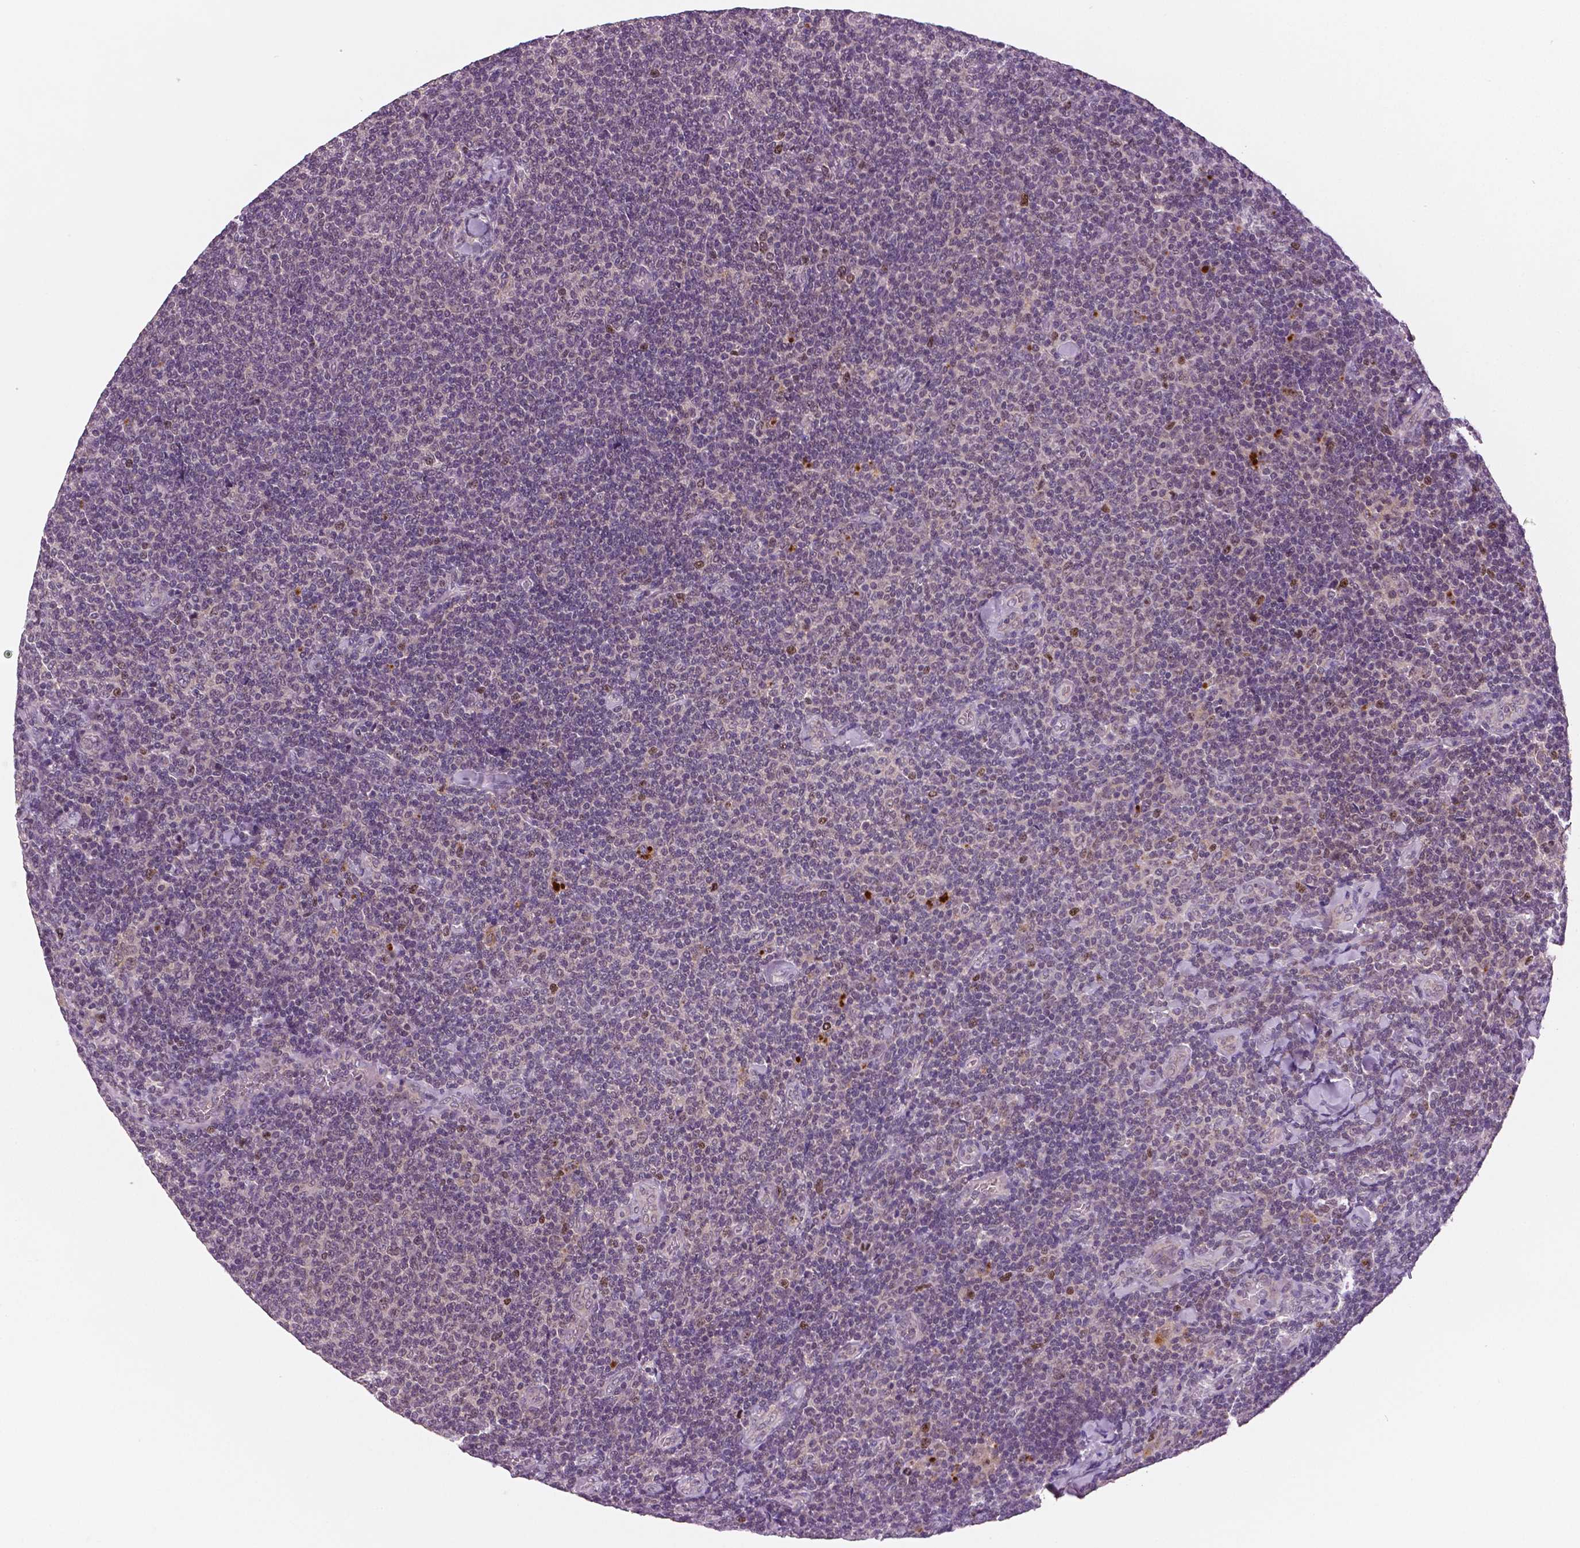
{"staining": {"intensity": "weak", "quantity": "<25%", "location": "nuclear"}, "tissue": "lymphoma", "cell_type": "Tumor cells", "image_type": "cancer", "snomed": [{"axis": "morphology", "description": "Malignant lymphoma, non-Hodgkin's type, Low grade"}, {"axis": "topography", "description": "Lymph node"}], "caption": "DAB (3,3'-diaminobenzidine) immunohistochemical staining of human lymphoma displays no significant positivity in tumor cells.", "gene": "MKI67", "patient": {"sex": "male", "age": 52}}